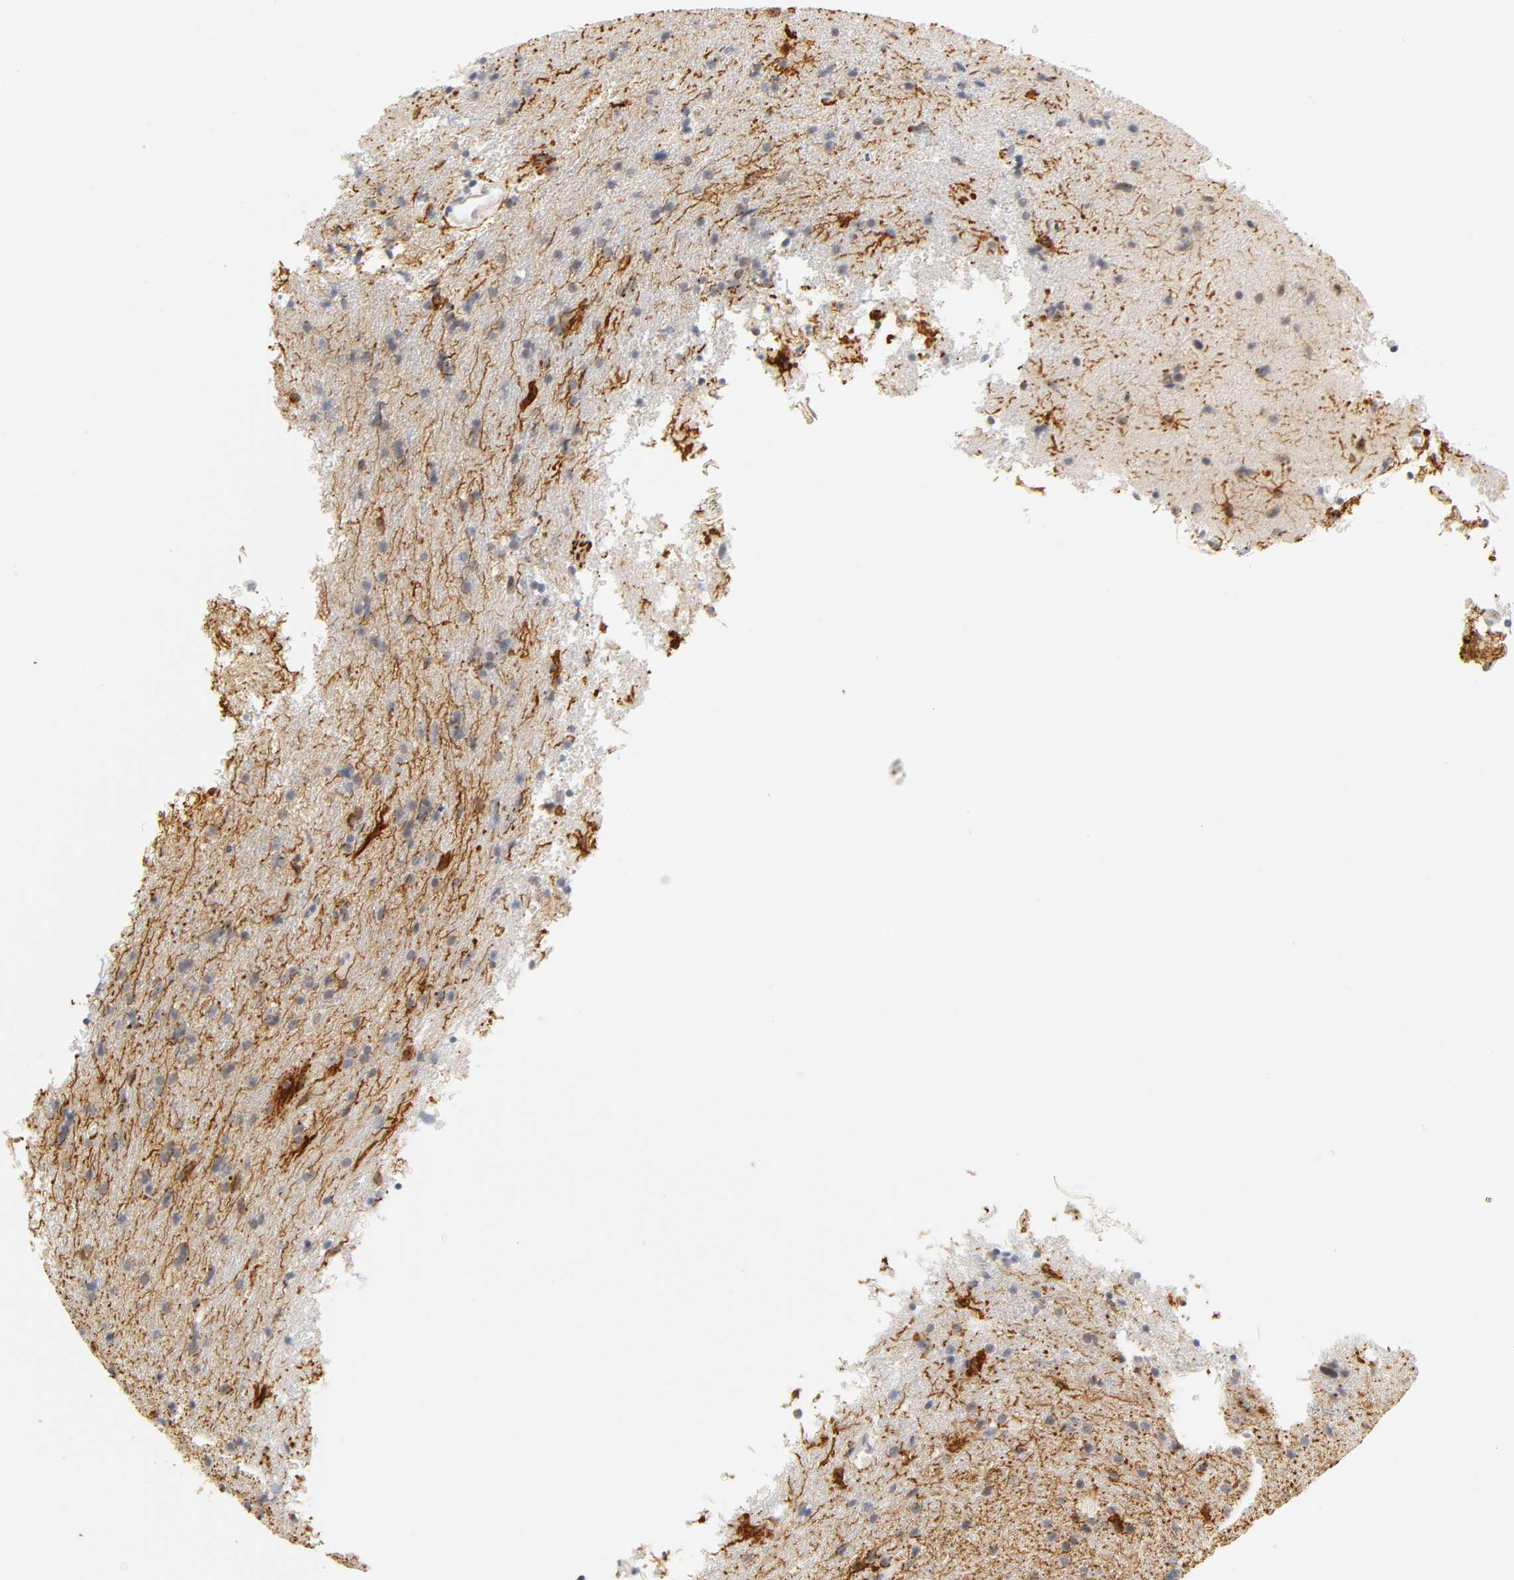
{"staining": {"intensity": "moderate", "quantity": "<25%", "location": "cytoplasmic/membranous,nuclear"}, "tissue": "glioma", "cell_type": "Tumor cells", "image_type": "cancer", "snomed": [{"axis": "morphology", "description": "Glioma, malignant, High grade"}, {"axis": "topography", "description": "Brain"}], "caption": "DAB immunohistochemical staining of glioma exhibits moderate cytoplasmic/membranous and nuclear protein positivity in approximately <25% of tumor cells.", "gene": "MNAT1", "patient": {"sex": "male", "age": 33}}